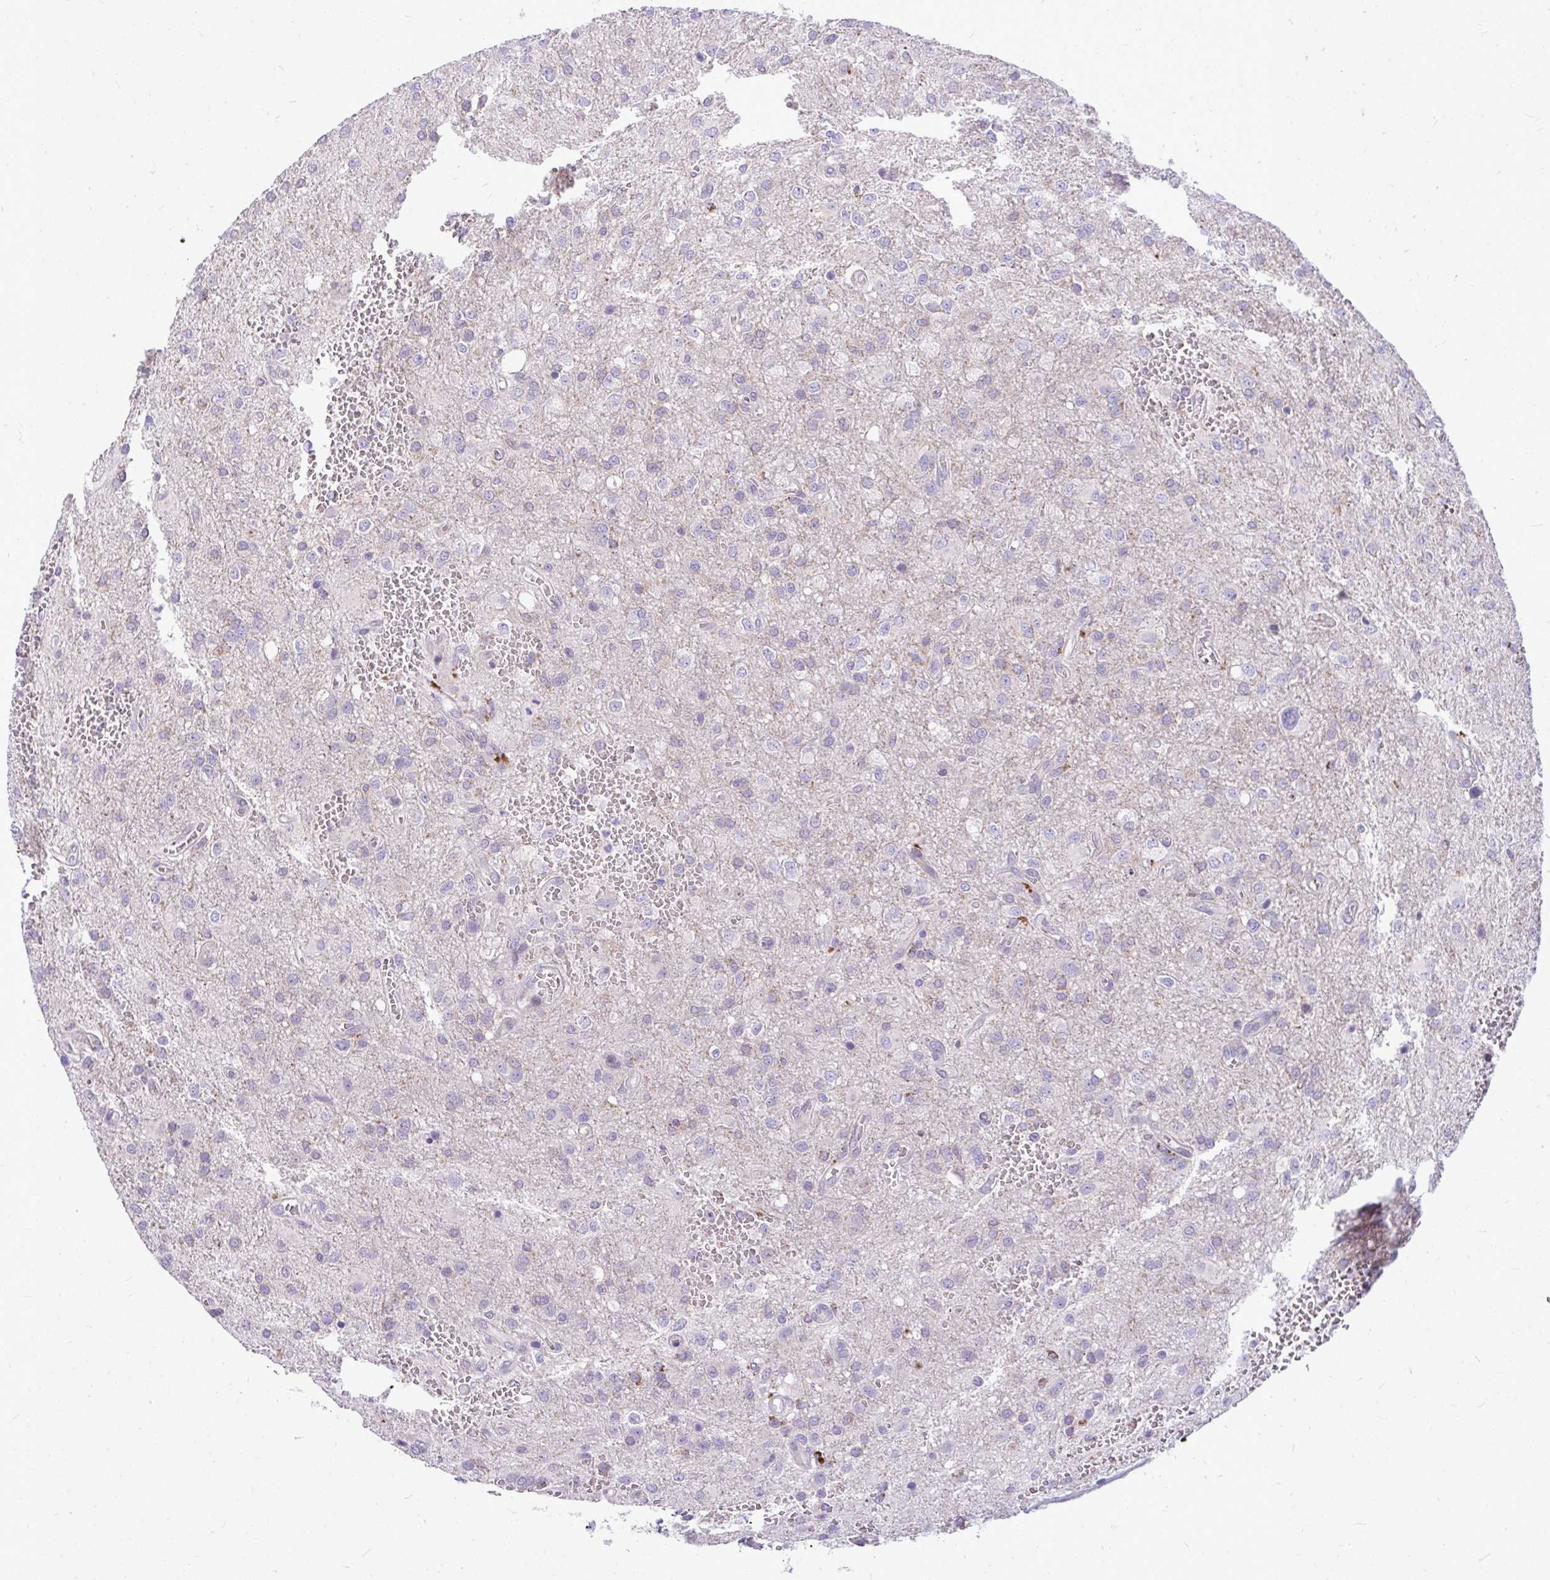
{"staining": {"intensity": "negative", "quantity": "none", "location": "none"}, "tissue": "glioma", "cell_type": "Tumor cells", "image_type": "cancer", "snomed": [{"axis": "morphology", "description": "Glioma, malignant, Low grade"}, {"axis": "topography", "description": "Brain"}], "caption": "Glioma was stained to show a protein in brown. There is no significant positivity in tumor cells. The staining is performed using DAB brown chromogen with nuclei counter-stained in using hematoxylin.", "gene": "ZSCAN25", "patient": {"sex": "male", "age": 66}}